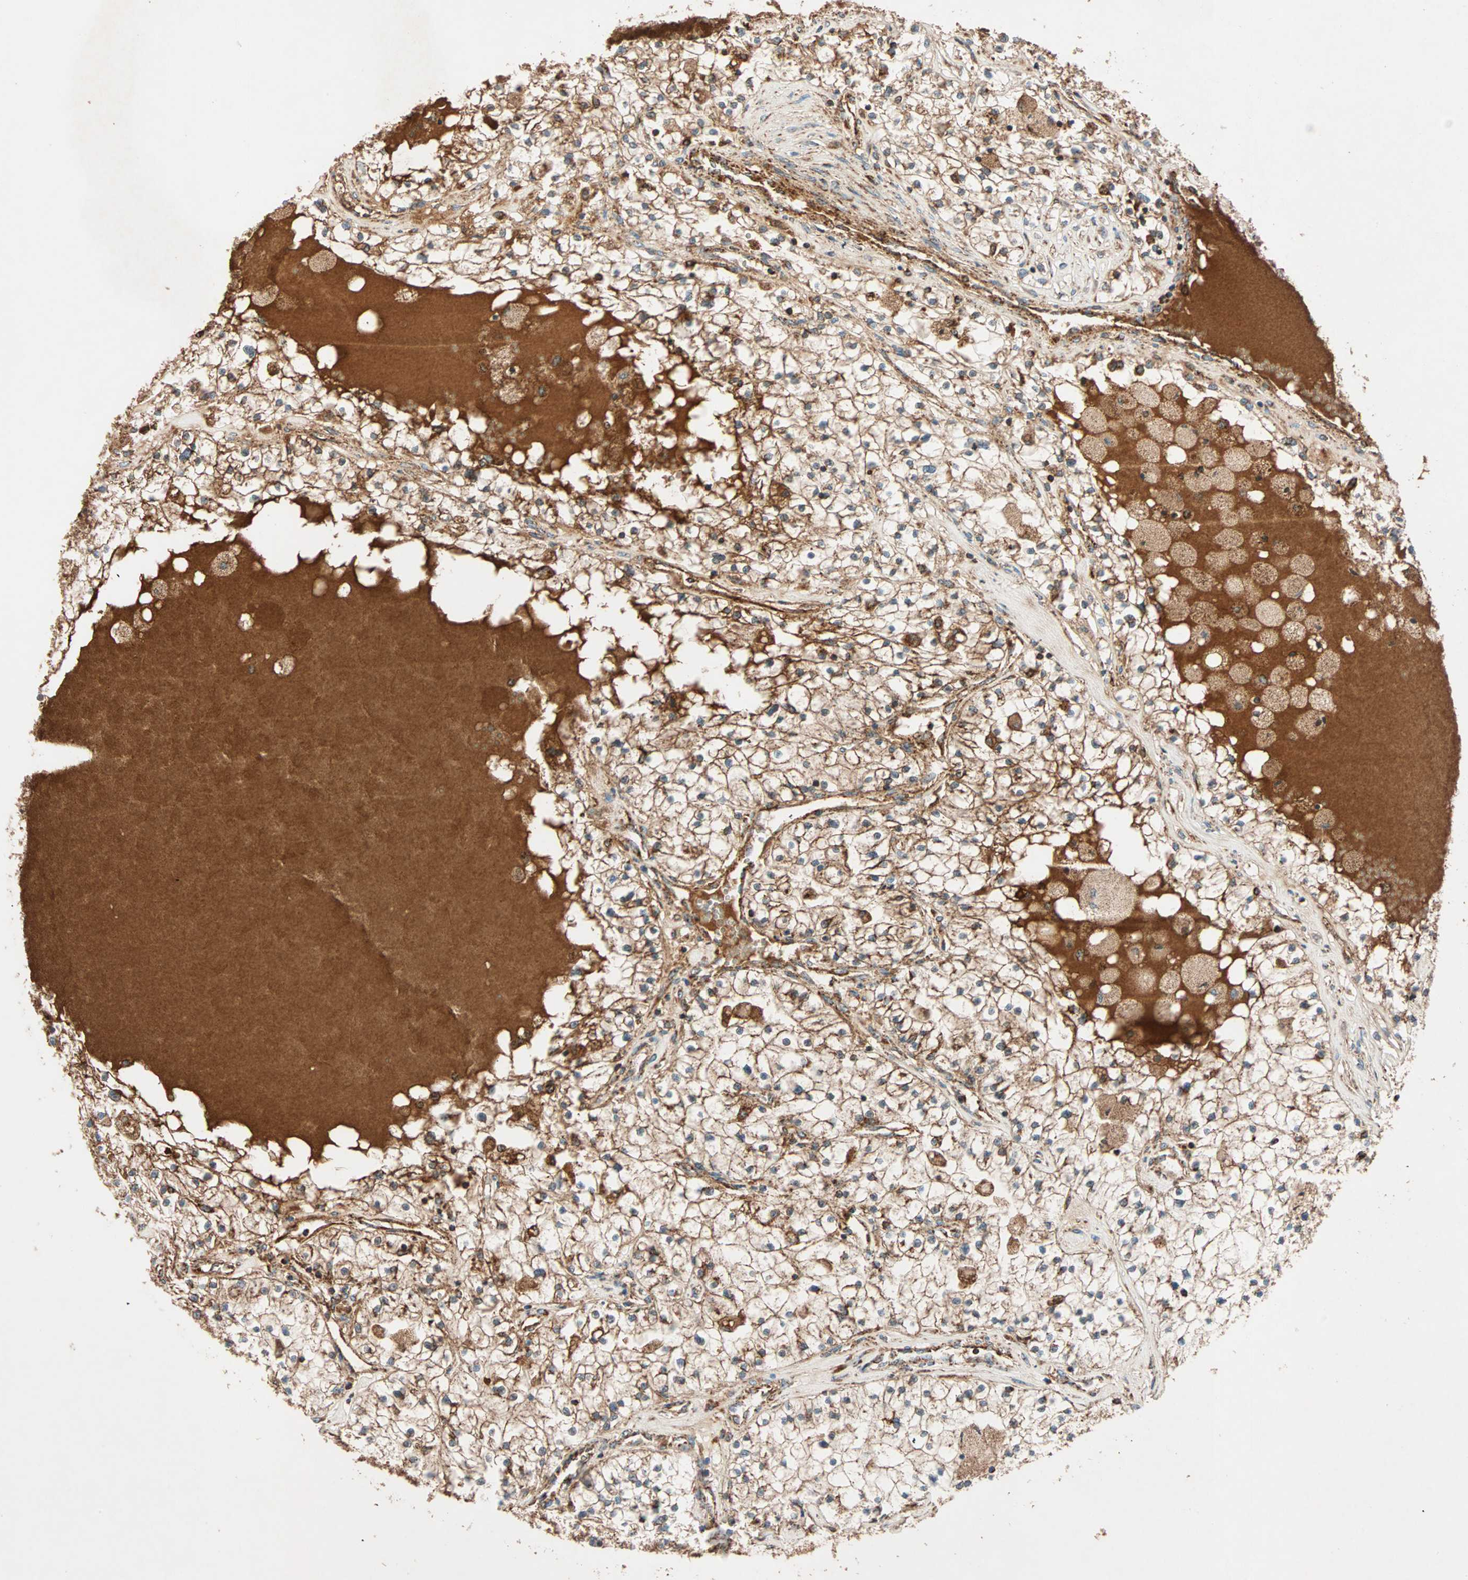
{"staining": {"intensity": "strong", "quantity": ">75%", "location": "cytoplasmic/membranous"}, "tissue": "renal cancer", "cell_type": "Tumor cells", "image_type": "cancer", "snomed": [{"axis": "morphology", "description": "Adenocarcinoma, NOS"}, {"axis": "topography", "description": "Kidney"}], "caption": "Renal cancer tissue exhibits strong cytoplasmic/membranous expression in approximately >75% of tumor cells, visualized by immunohistochemistry.", "gene": "MAPK1", "patient": {"sex": "male", "age": 68}}